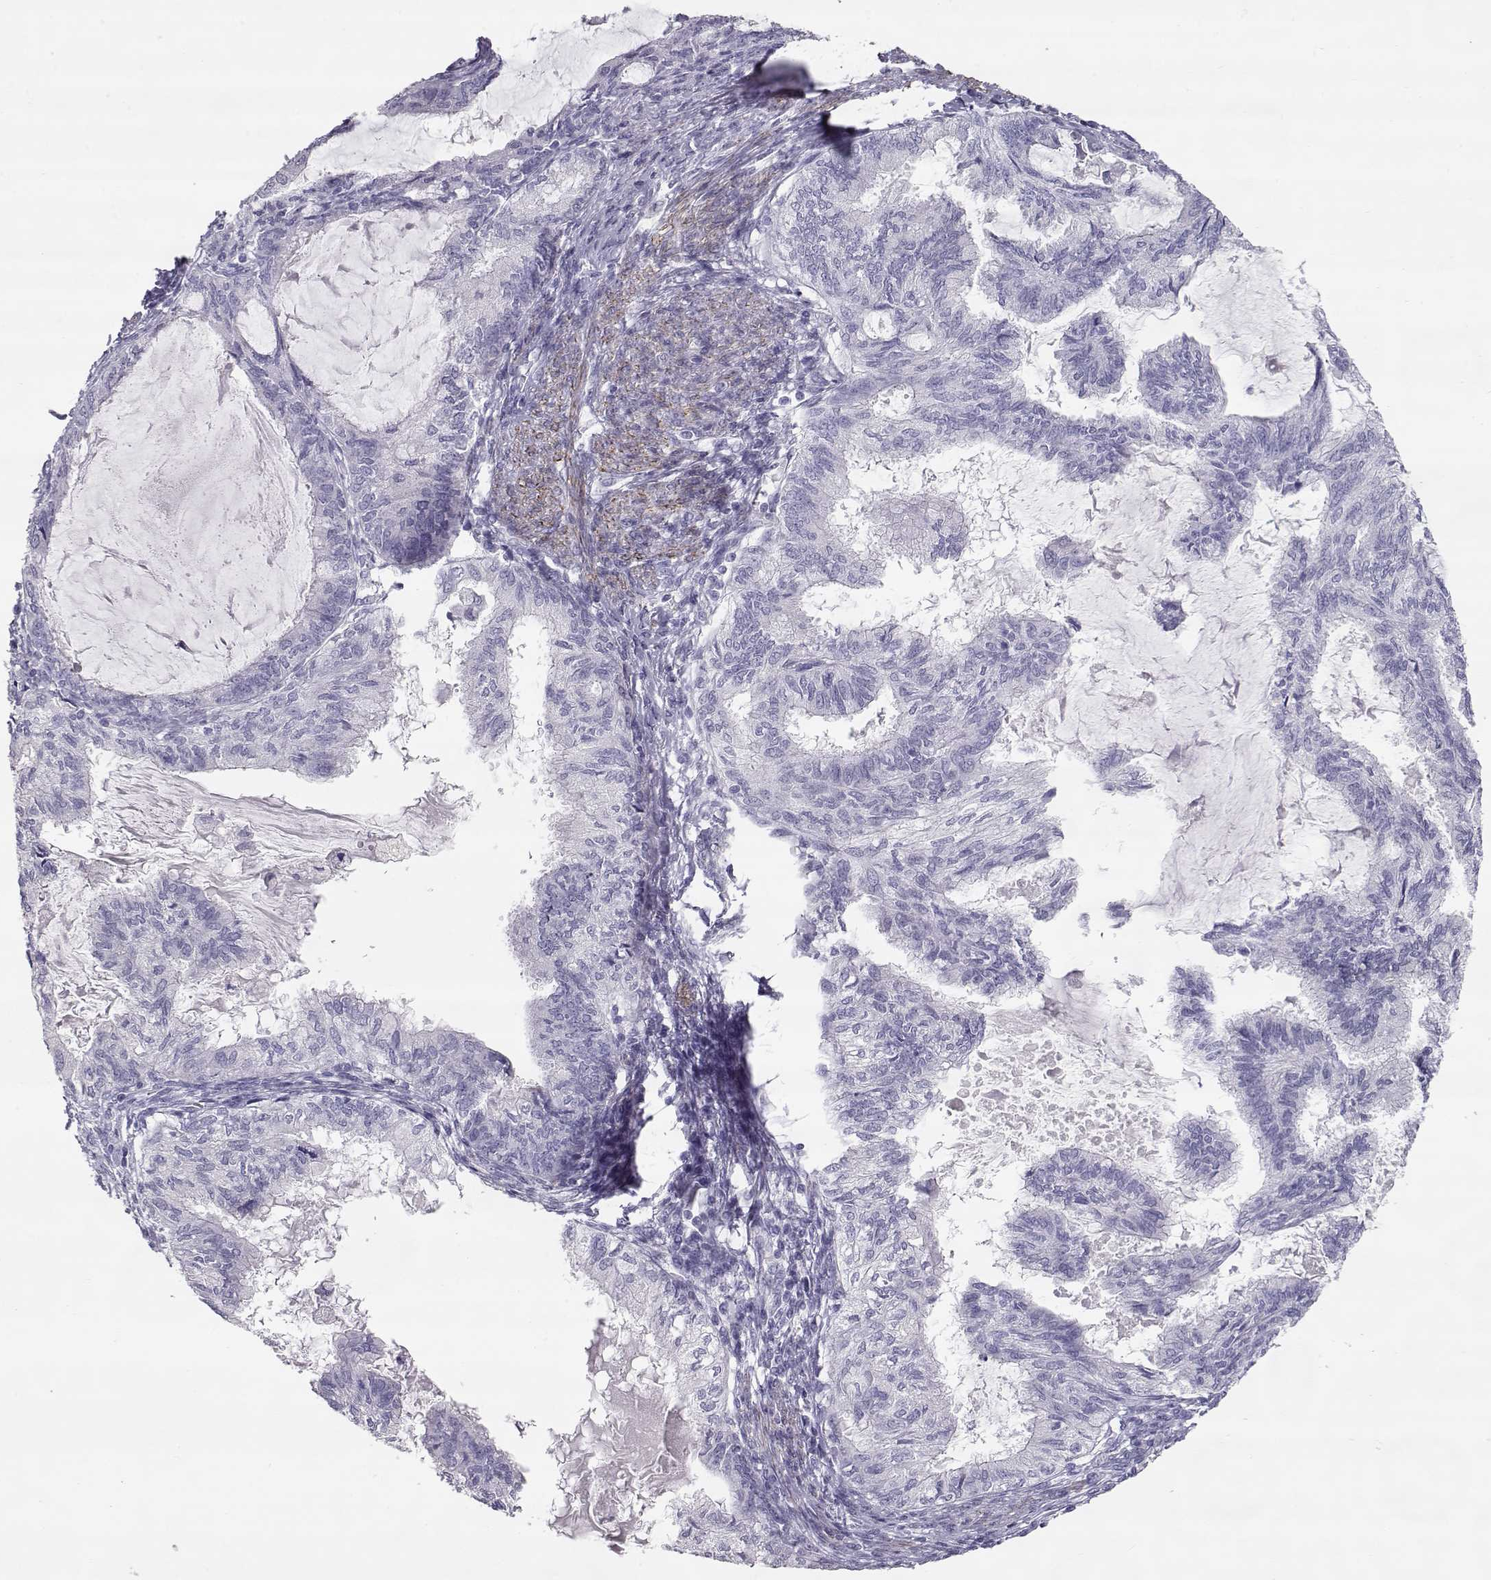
{"staining": {"intensity": "negative", "quantity": "none", "location": "none"}, "tissue": "endometrial cancer", "cell_type": "Tumor cells", "image_type": "cancer", "snomed": [{"axis": "morphology", "description": "Adenocarcinoma, NOS"}, {"axis": "topography", "description": "Endometrium"}], "caption": "IHC photomicrograph of neoplastic tissue: endometrial cancer stained with DAB demonstrates no significant protein staining in tumor cells.", "gene": "SLITRK3", "patient": {"sex": "female", "age": 86}}